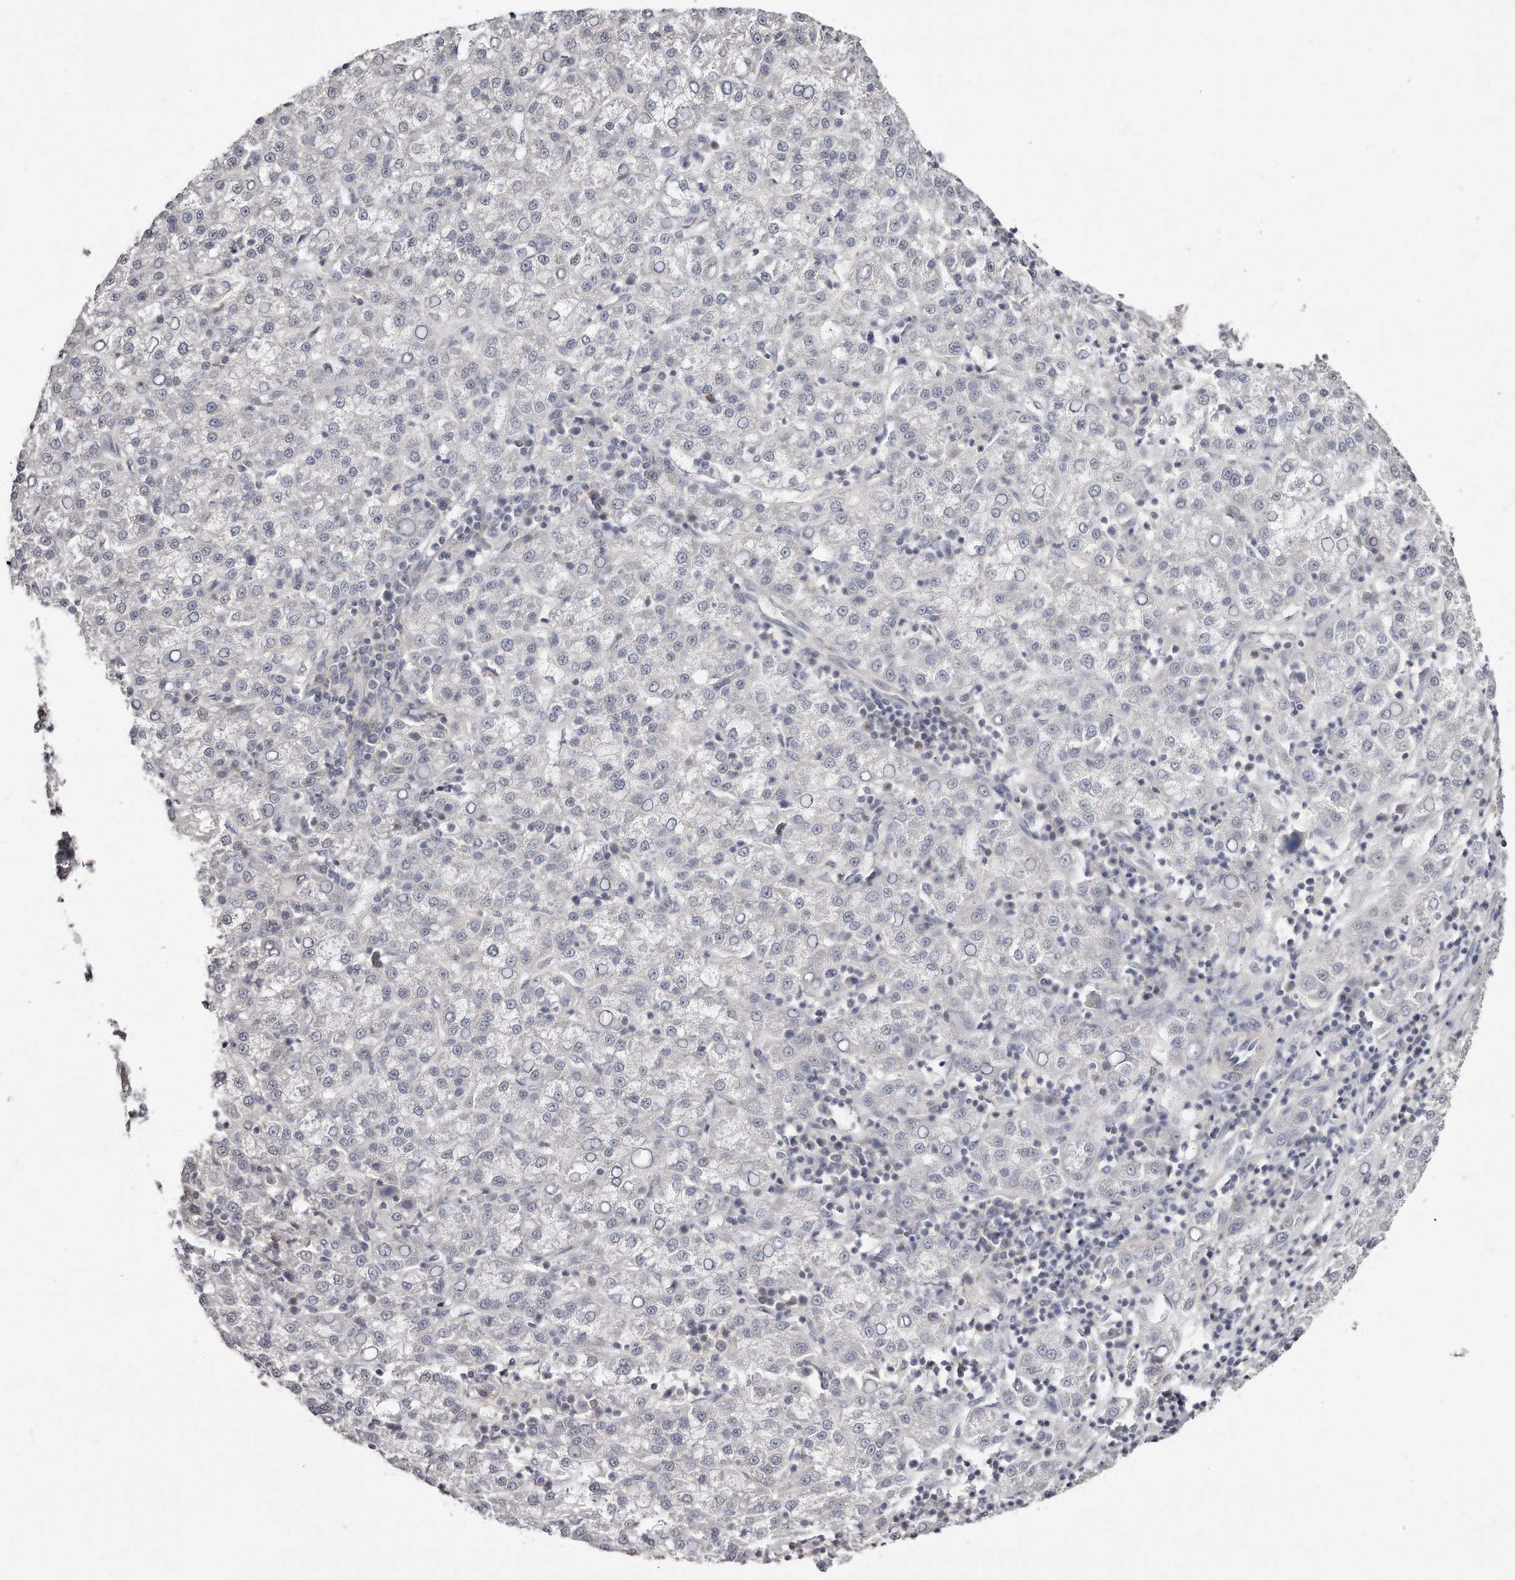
{"staining": {"intensity": "negative", "quantity": "none", "location": "none"}, "tissue": "liver cancer", "cell_type": "Tumor cells", "image_type": "cancer", "snomed": [{"axis": "morphology", "description": "Carcinoma, Hepatocellular, NOS"}, {"axis": "topography", "description": "Liver"}], "caption": "Immunohistochemical staining of human liver cancer (hepatocellular carcinoma) demonstrates no significant expression in tumor cells. The staining is performed using DAB brown chromogen with nuclei counter-stained in using hematoxylin.", "gene": "TTLL4", "patient": {"sex": "female", "age": 58}}